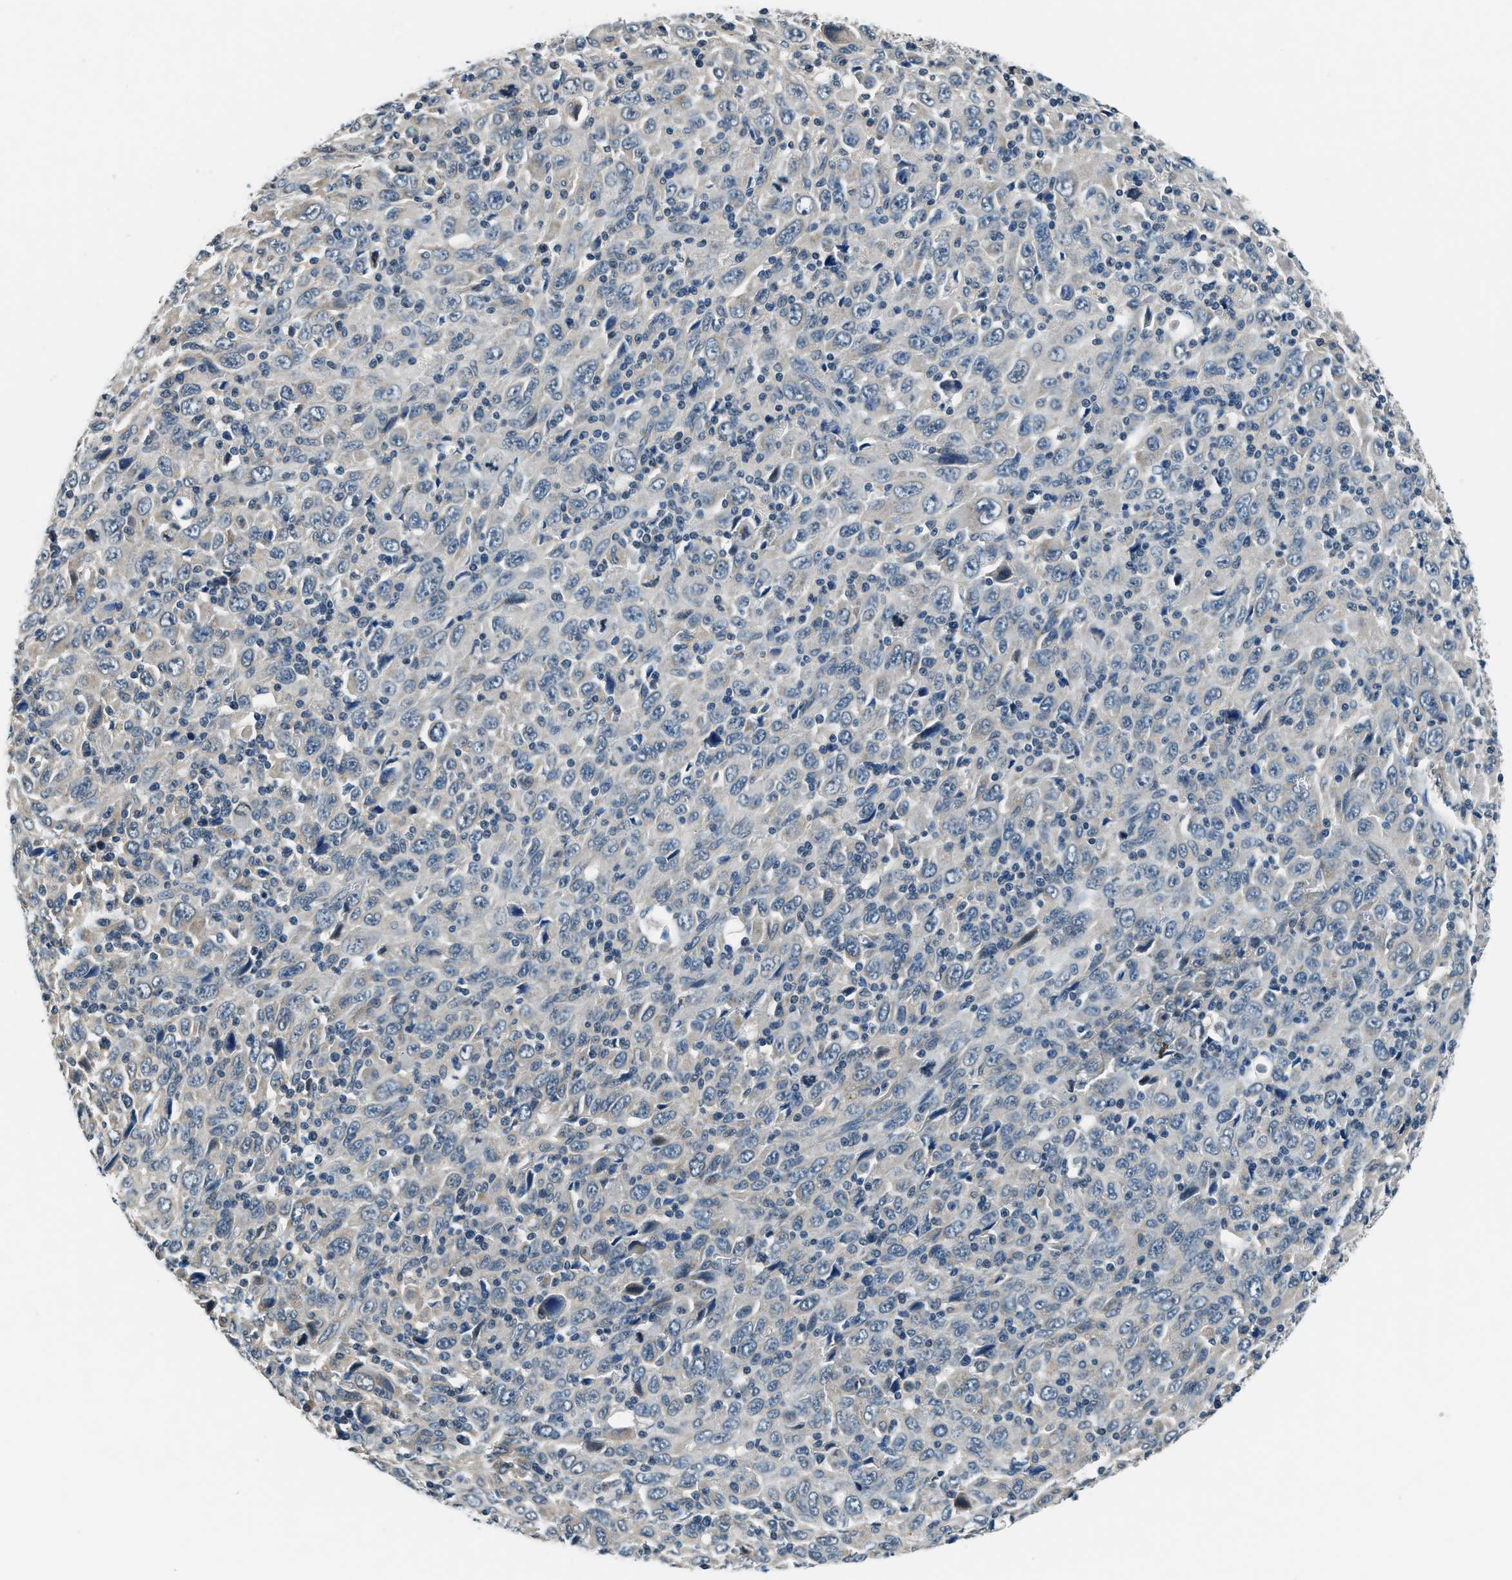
{"staining": {"intensity": "weak", "quantity": "<25%", "location": "cytoplasmic/membranous"}, "tissue": "melanoma", "cell_type": "Tumor cells", "image_type": "cancer", "snomed": [{"axis": "morphology", "description": "Malignant melanoma, Metastatic site"}, {"axis": "topography", "description": "Skin"}], "caption": "IHC micrograph of neoplastic tissue: melanoma stained with DAB exhibits no significant protein staining in tumor cells. (DAB IHC visualized using brightfield microscopy, high magnification).", "gene": "NME8", "patient": {"sex": "female", "age": 56}}